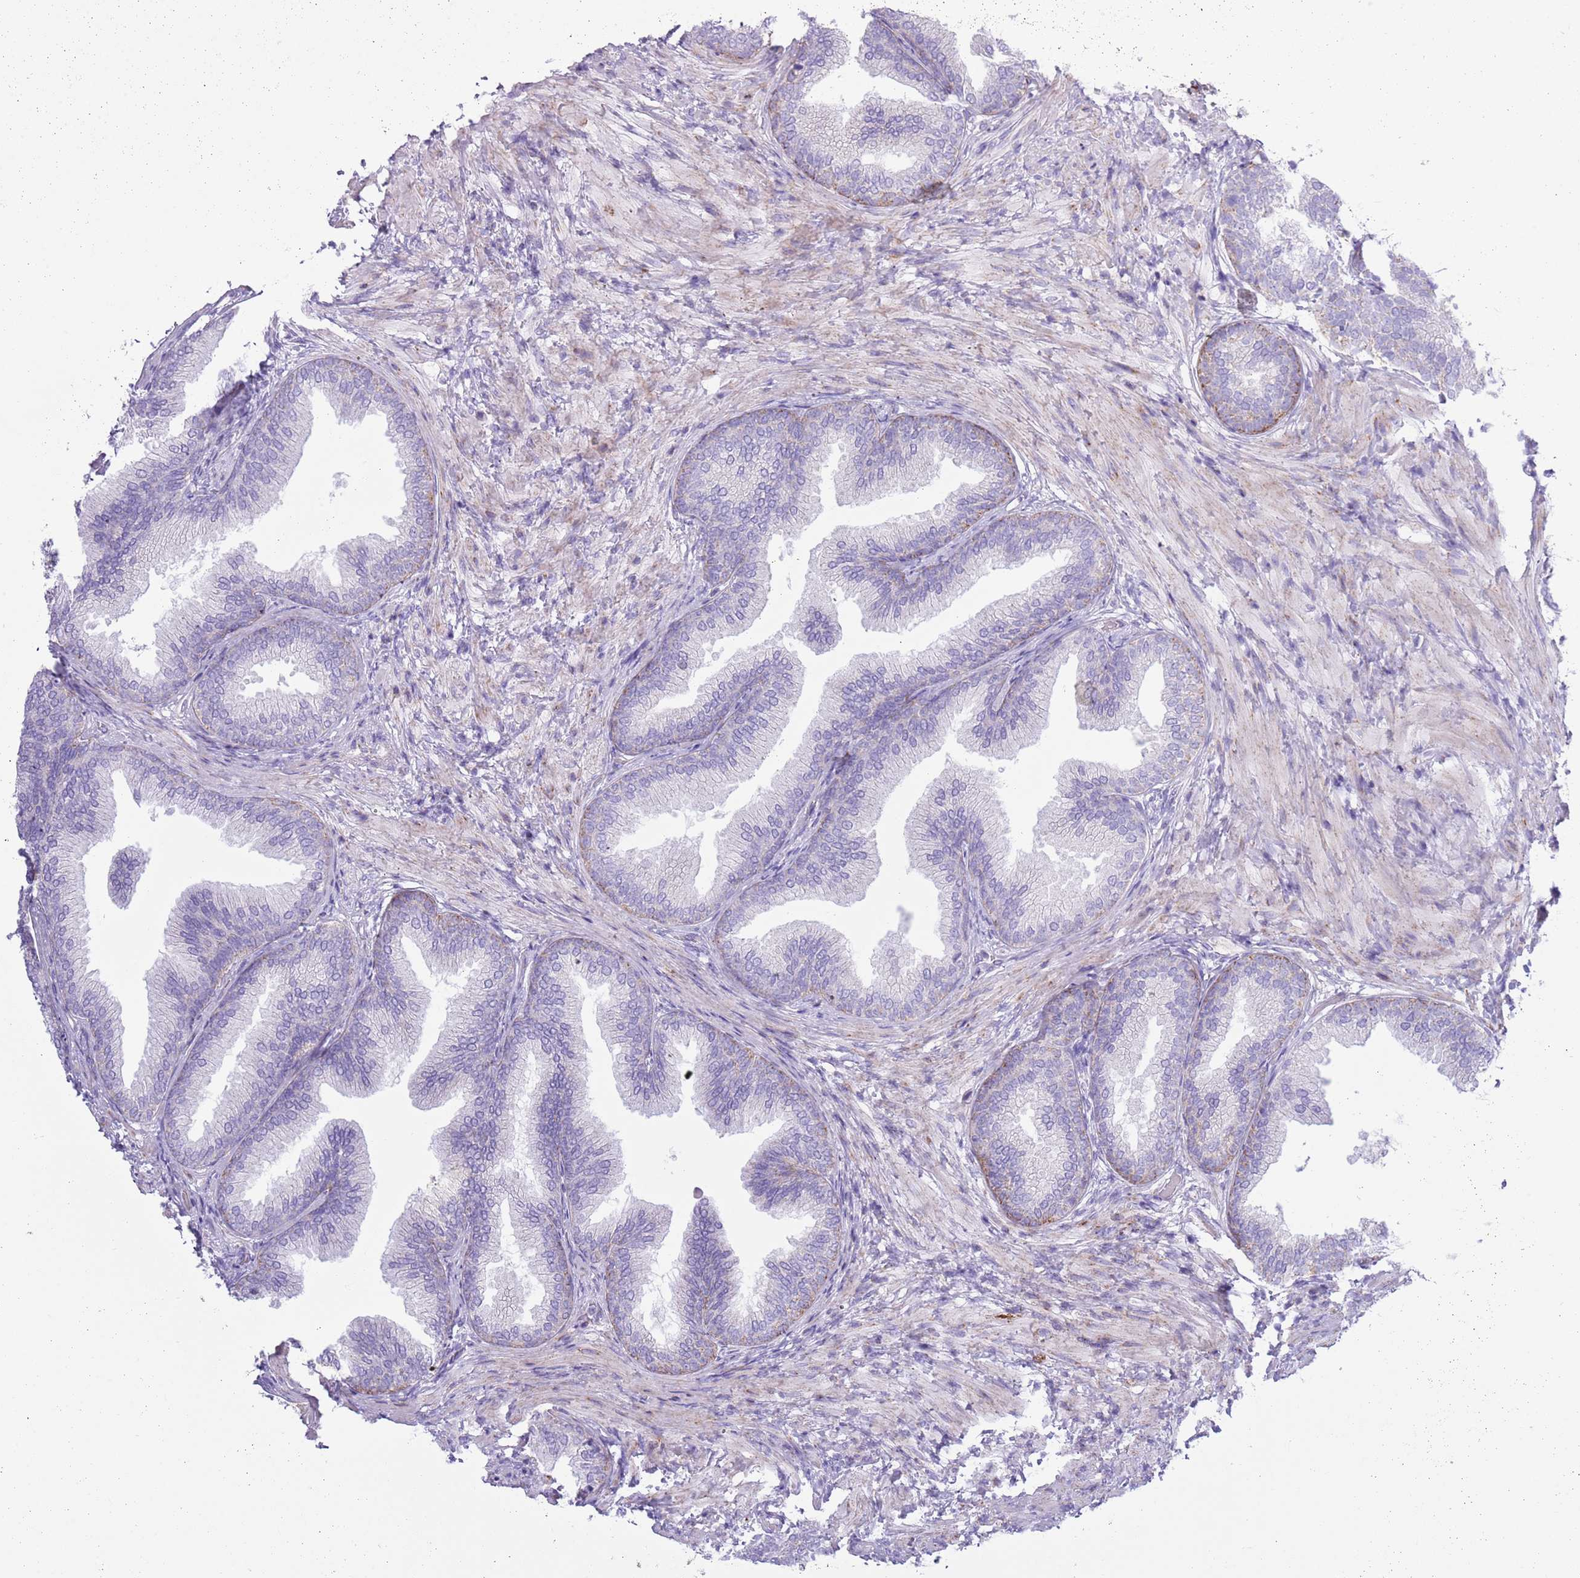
{"staining": {"intensity": "moderate", "quantity": "<25%", "location": "cytoplasmic/membranous"}, "tissue": "prostate", "cell_type": "Glandular cells", "image_type": "normal", "snomed": [{"axis": "morphology", "description": "Normal tissue, NOS"}, {"axis": "topography", "description": "Prostate"}], "caption": "An image showing moderate cytoplasmic/membranous expression in about <25% of glandular cells in benign prostate, as visualized by brown immunohistochemical staining.", "gene": "MOCOS", "patient": {"sex": "male", "age": 76}}